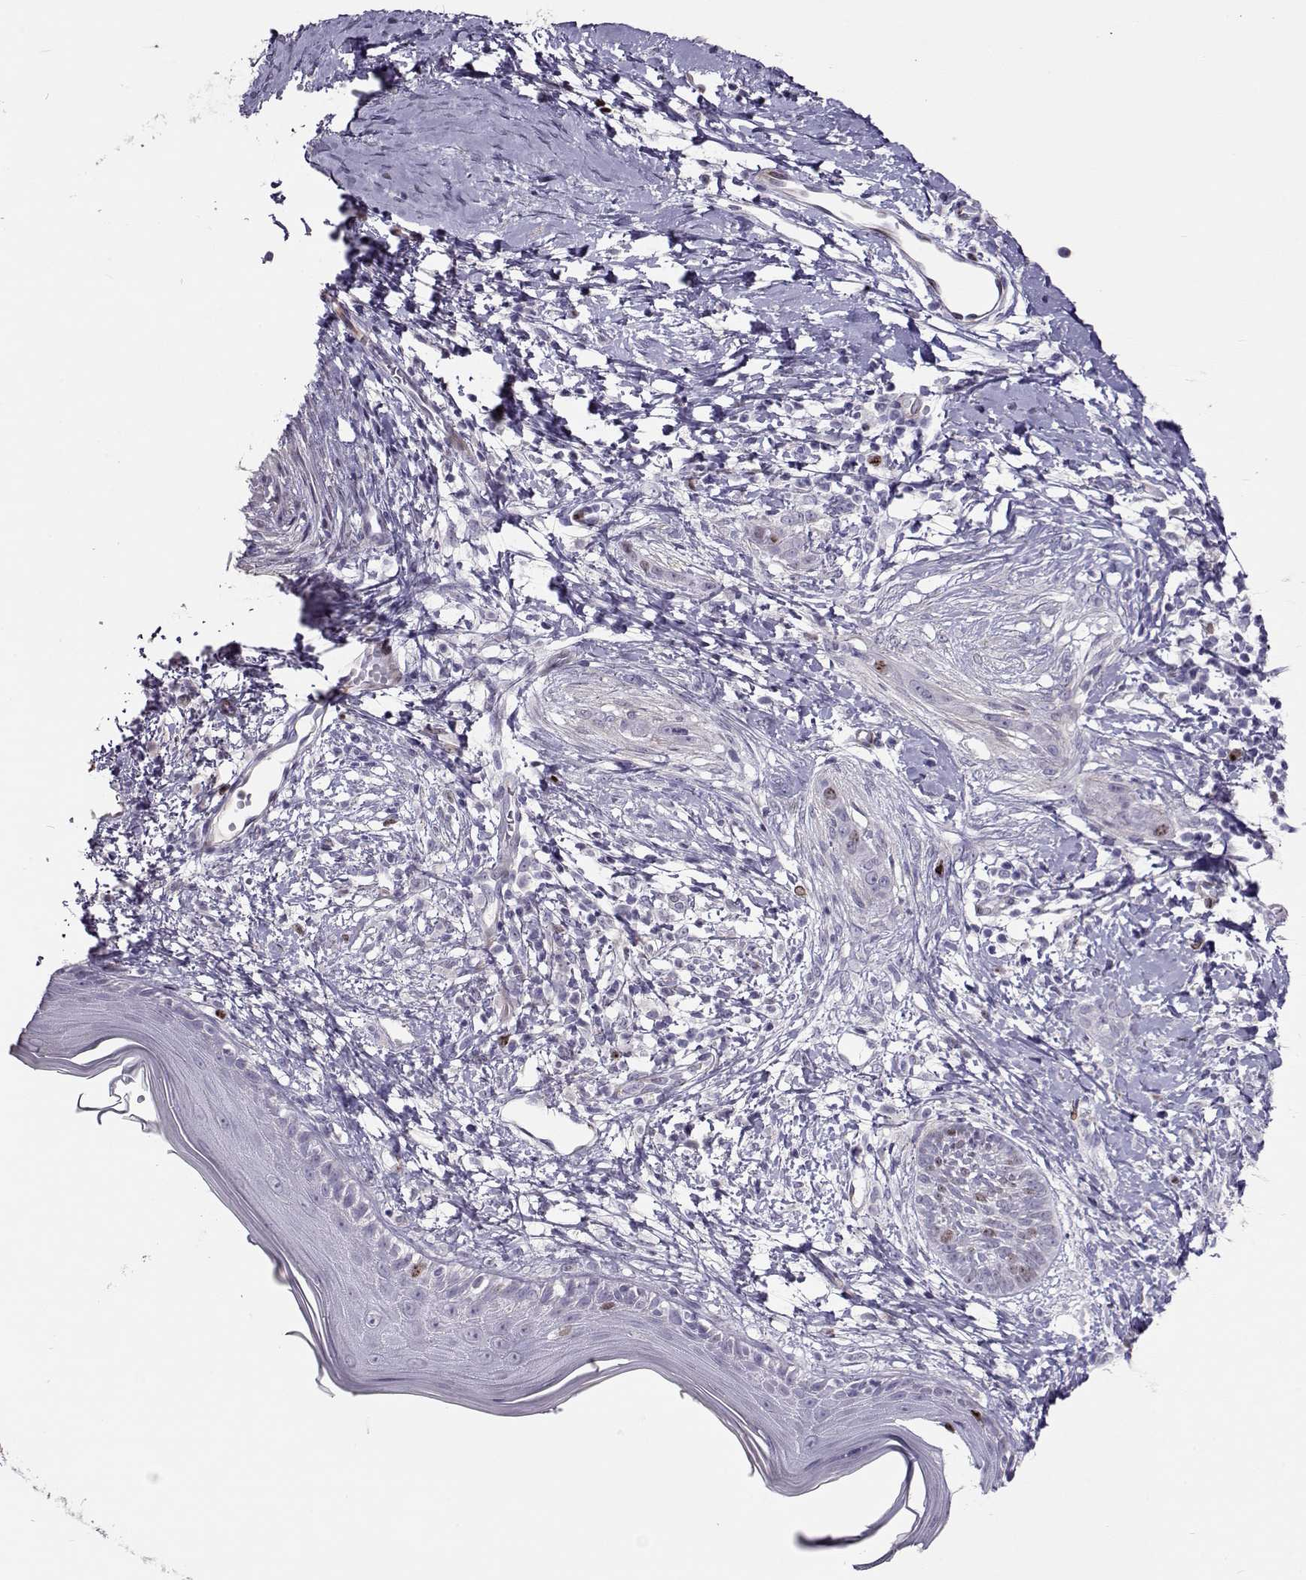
{"staining": {"intensity": "weak", "quantity": "<25%", "location": "nuclear"}, "tissue": "skin cancer", "cell_type": "Tumor cells", "image_type": "cancer", "snomed": [{"axis": "morphology", "description": "Normal tissue, NOS"}, {"axis": "morphology", "description": "Basal cell carcinoma"}, {"axis": "topography", "description": "Skin"}], "caption": "This is an immunohistochemistry (IHC) micrograph of skin basal cell carcinoma. There is no expression in tumor cells.", "gene": "NPW", "patient": {"sex": "male", "age": 84}}